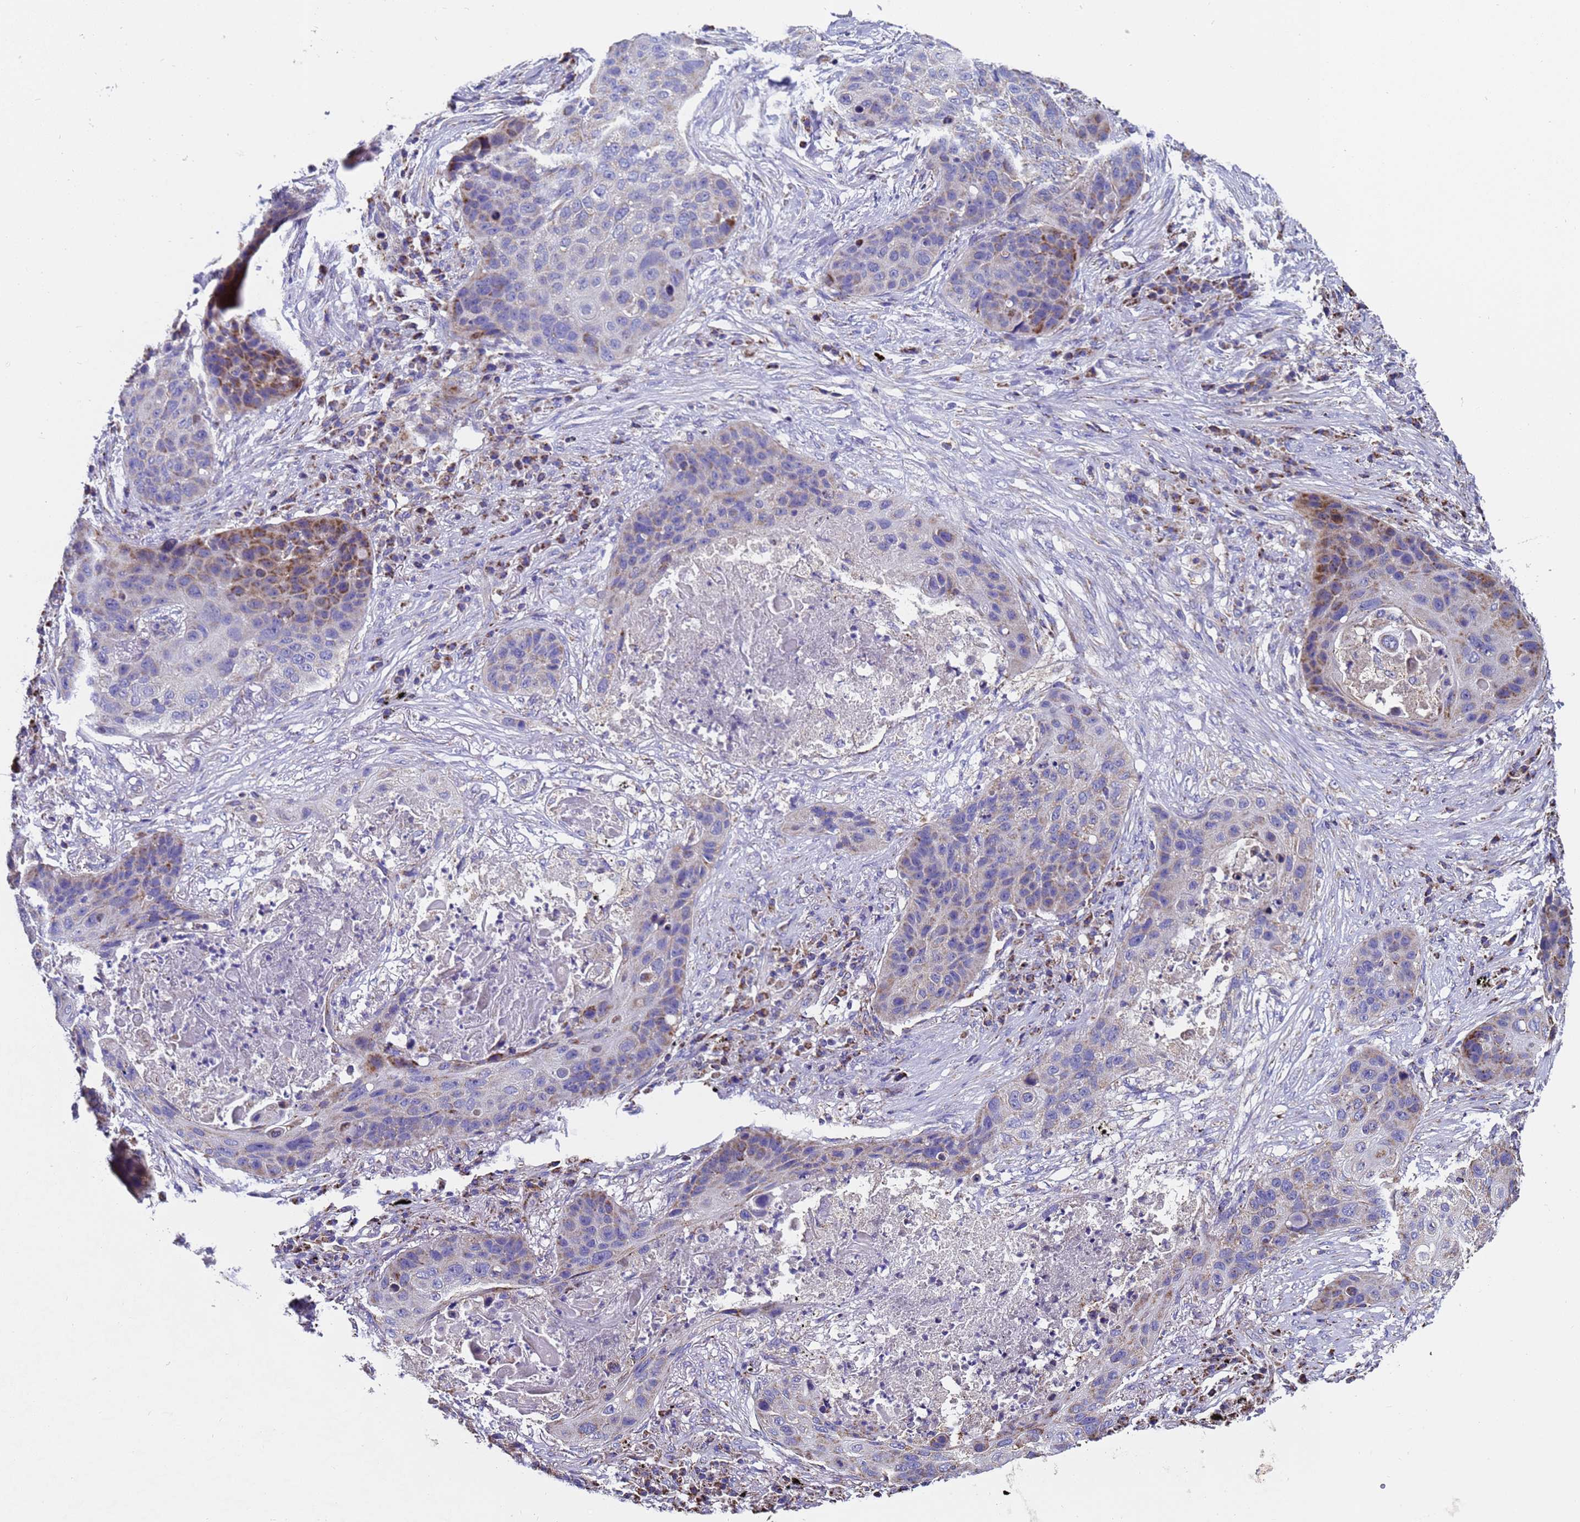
{"staining": {"intensity": "strong", "quantity": "<25%", "location": "cytoplasmic/membranous"}, "tissue": "lung cancer", "cell_type": "Tumor cells", "image_type": "cancer", "snomed": [{"axis": "morphology", "description": "Squamous cell carcinoma, NOS"}, {"axis": "topography", "description": "Lung"}], "caption": "A brown stain shows strong cytoplasmic/membranous positivity of a protein in squamous cell carcinoma (lung) tumor cells.", "gene": "MRPS12", "patient": {"sex": "female", "age": 63}}